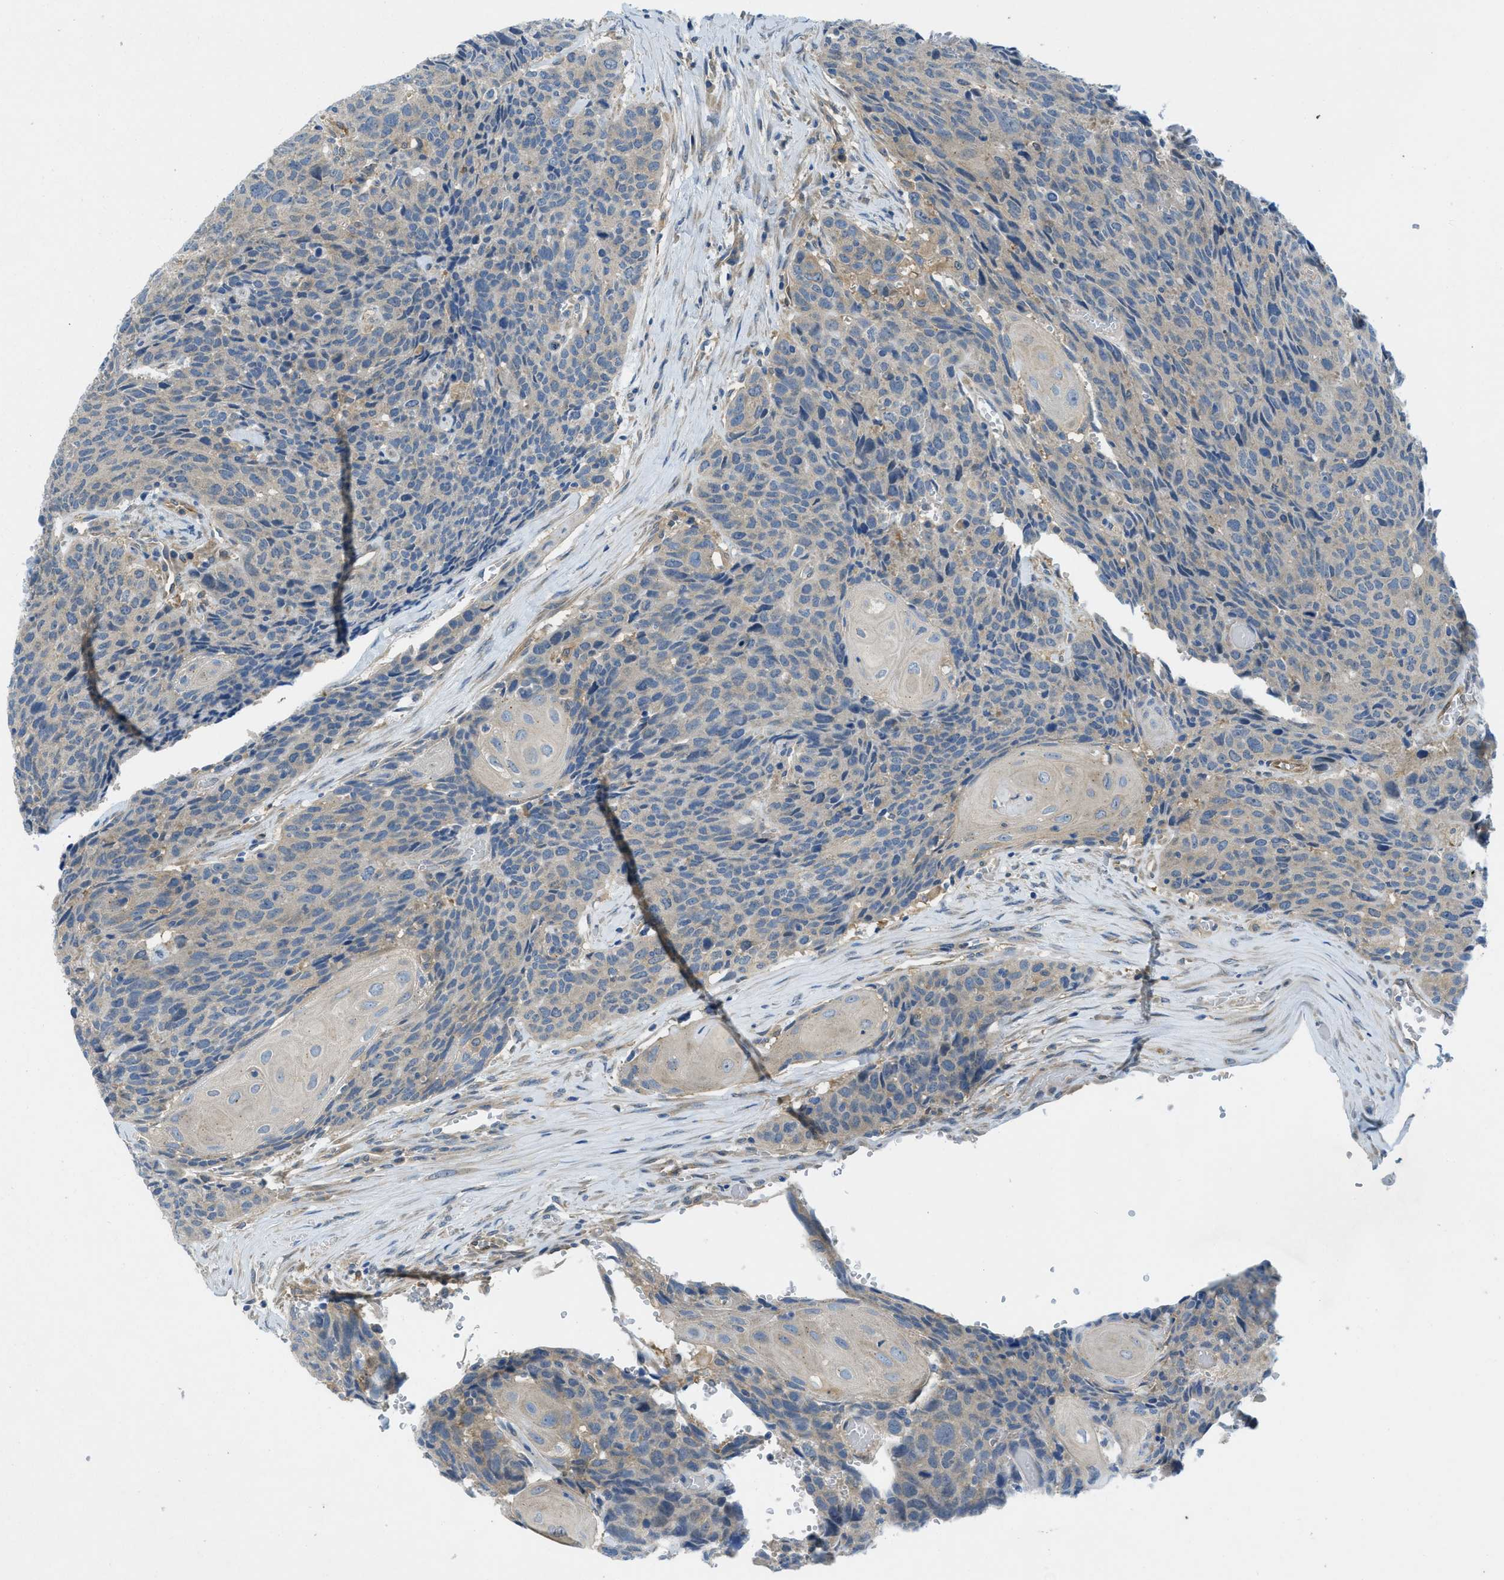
{"staining": {"intensity": "negative", "quantity": "none", "location": "none"}, "tissue": "head and neck cancer", "cell_type": "Tumor cells", "image_type": "cancer", "snomed": [{"axis": "morphology", "description": "Squamous cell carcinoma, NOS"}, {"axis": "topography", "description": "Head-Neck"}], "caption": "This is an IHC histopathology image of human head and neck cancer (squamous cell carcinoma). There is no staining in tumor cells.", "gene": "RIPK2", "patient": {"sex": "male", "age": 66}}